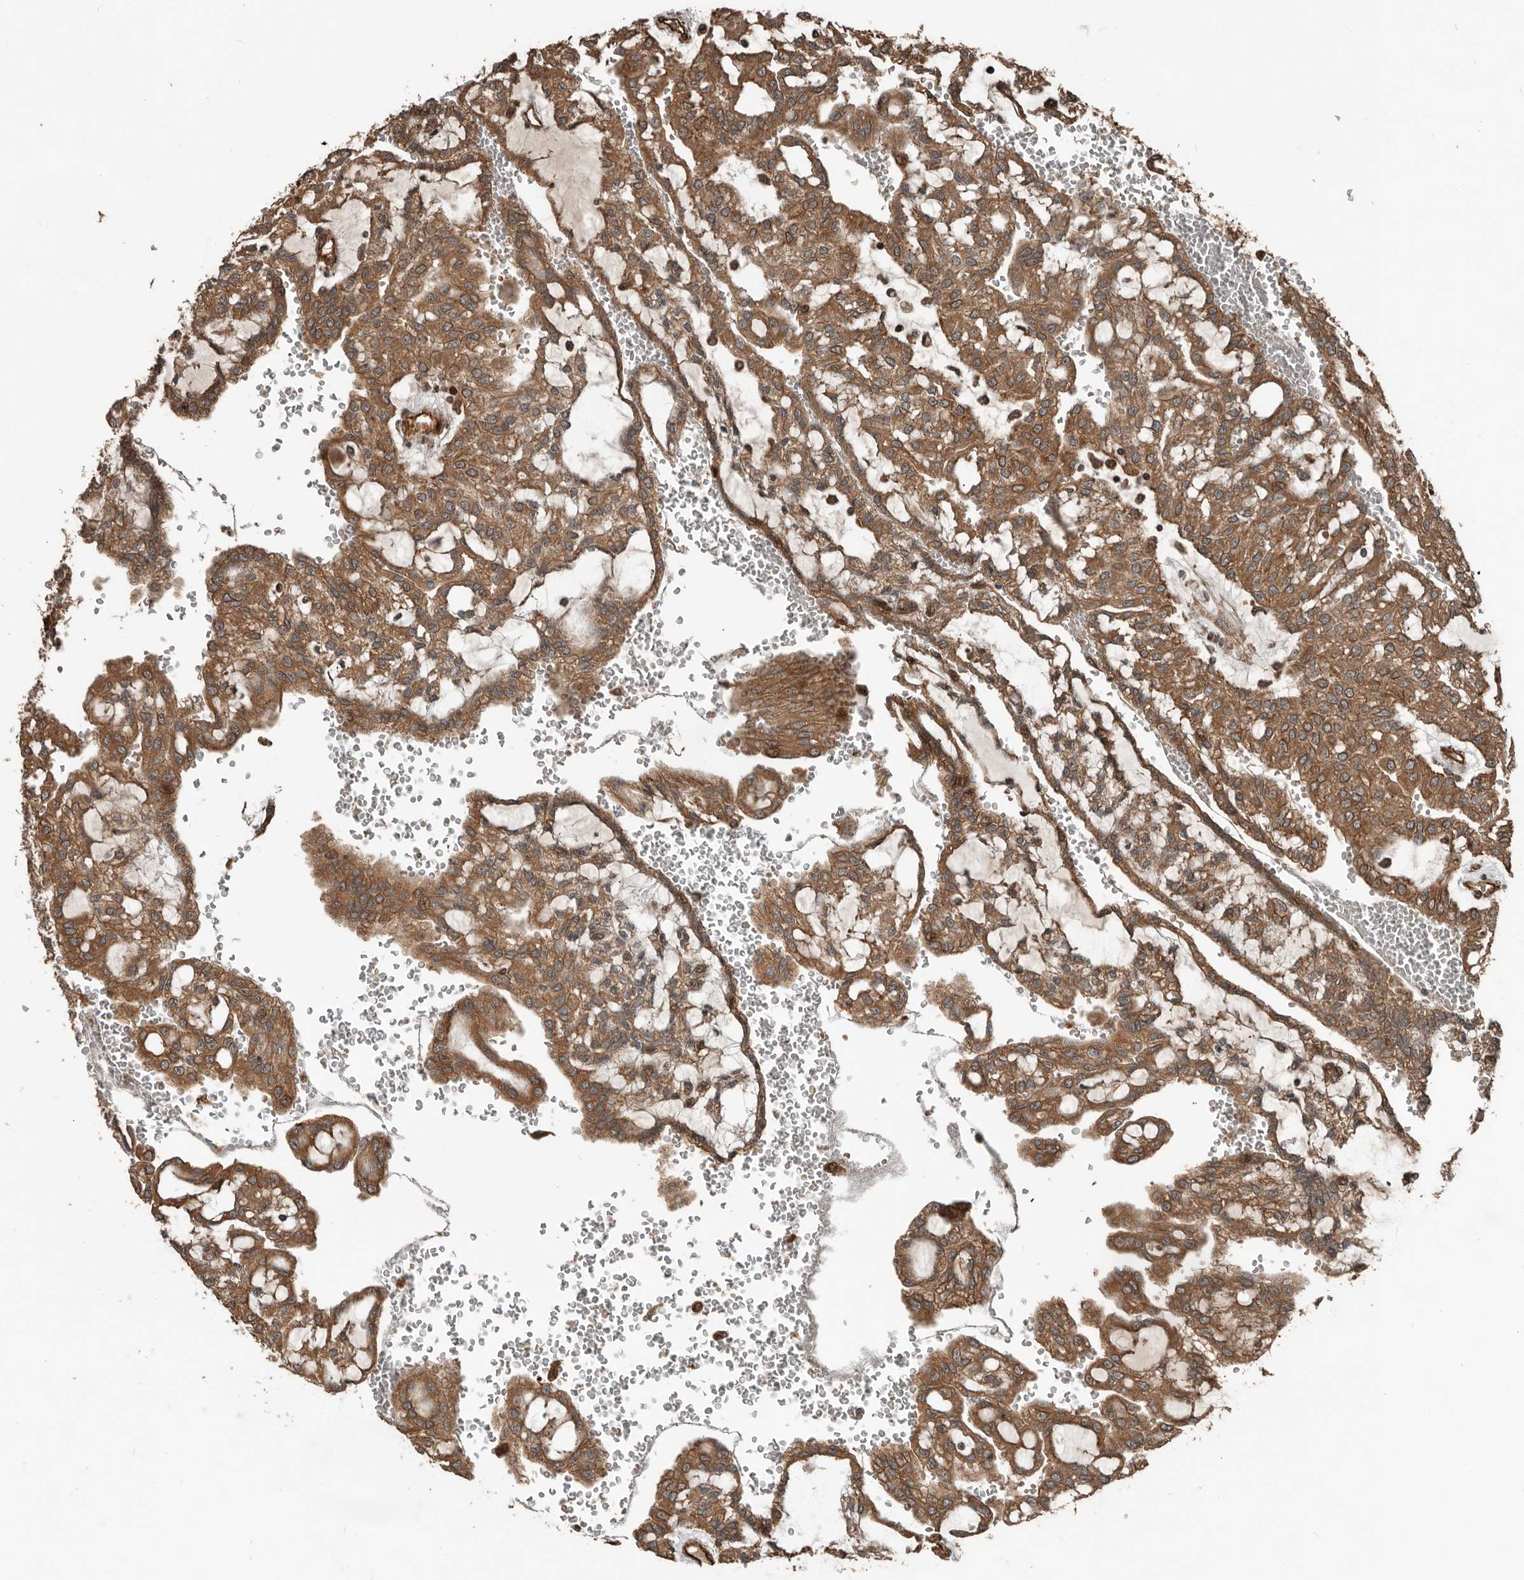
{"staining": {"intensity": "moderate", "quantity": ">75%", "location": "cytoplasmic/membranous"}, "tissue": "renal cancer", "cell_type": "Tumor cells", "image_type": "cancer", "snomed": [{"axis": "morphology", "description": "Adenocarcinoma, NOS"}, {"axis": "topography", "description": "Kidney"}], "caption": "Human renal cancer (adenocarcinoma) stained with a protein marker exhibits moderate staining in tumor cells.", "gene": "YOD1", "patient": {"sex": "male", "age": 63}}